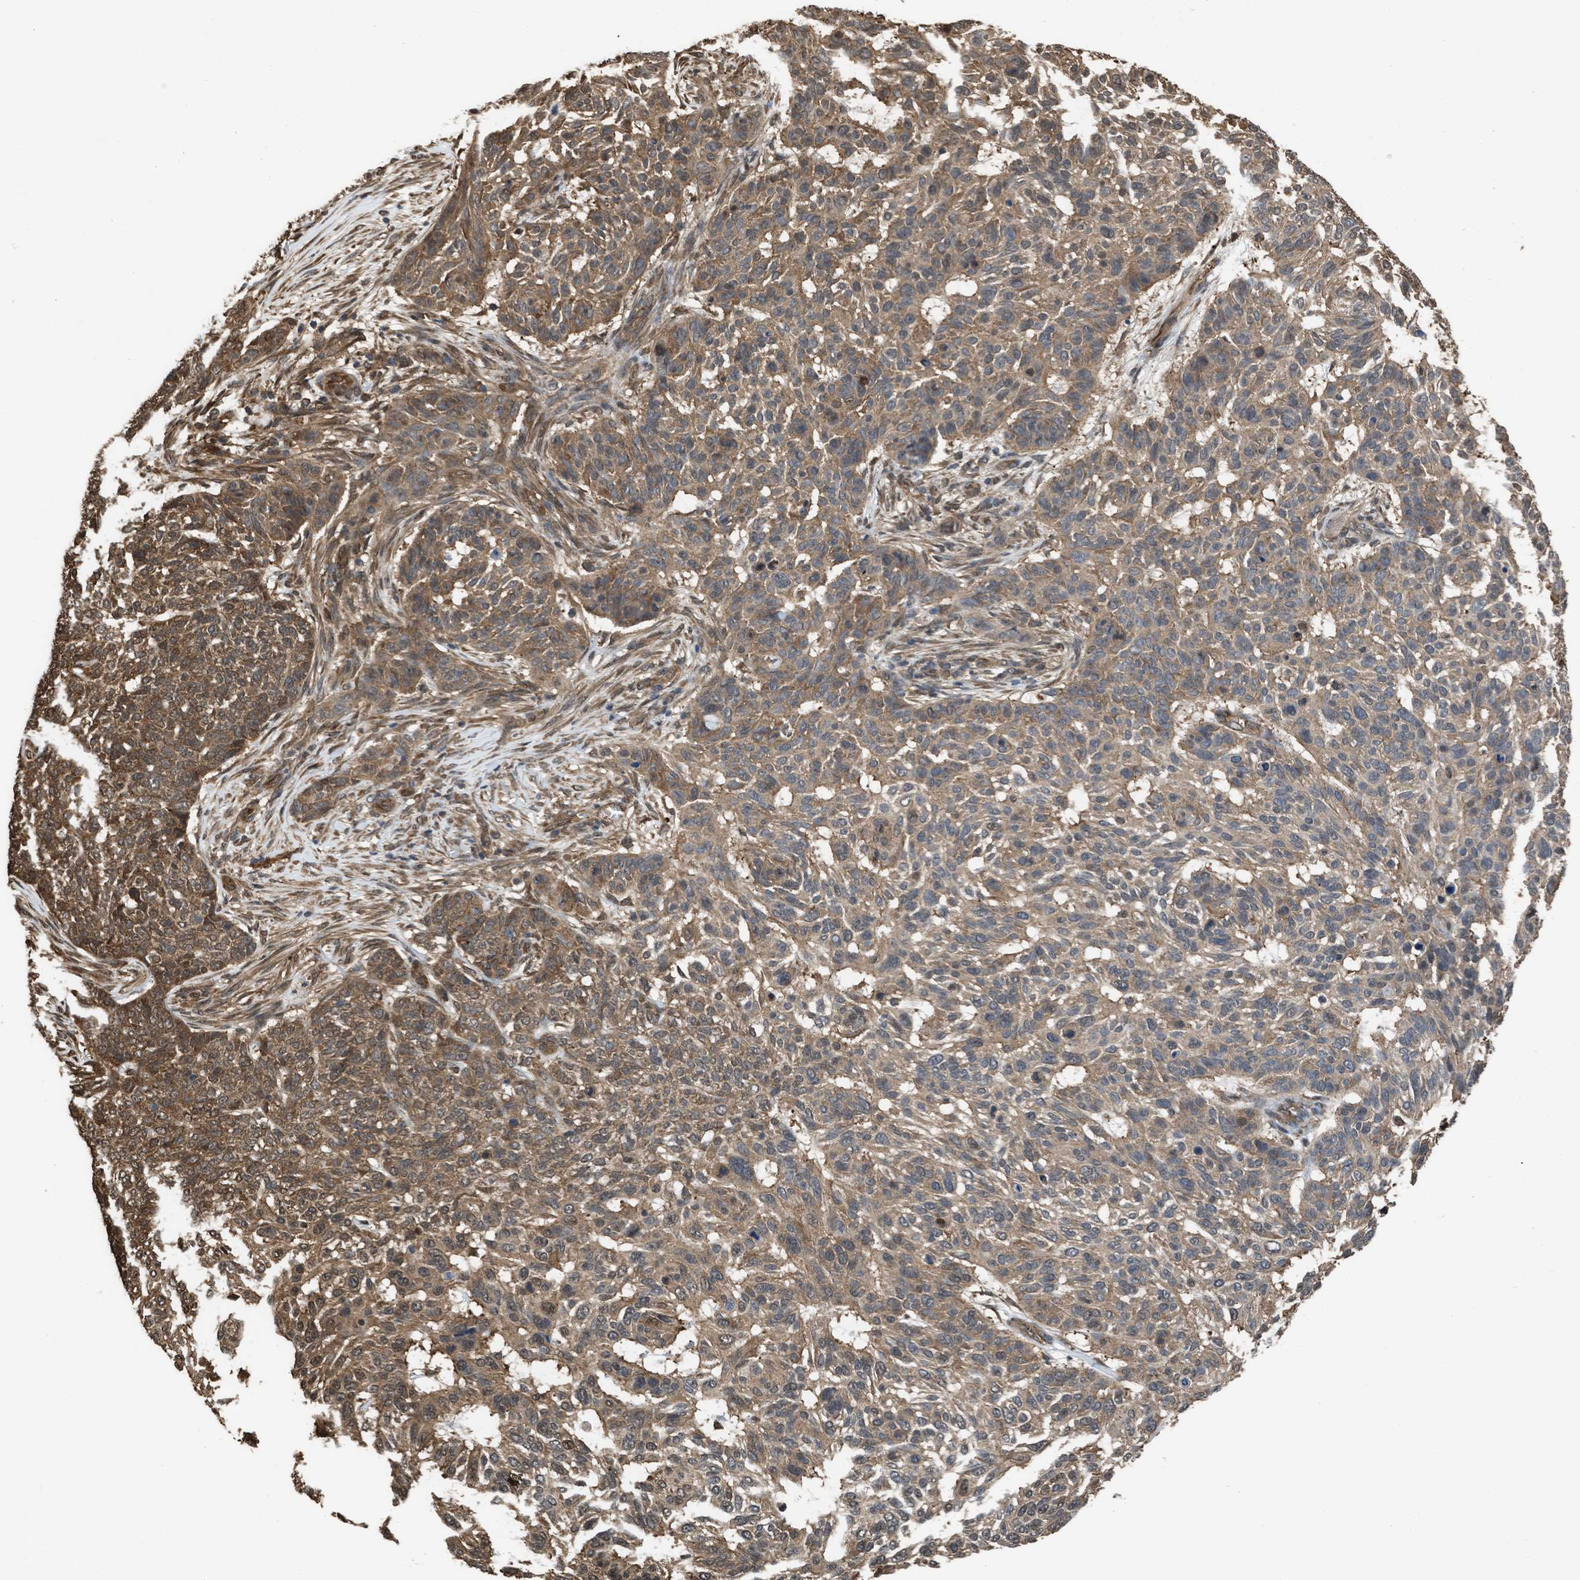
{"staining": {"intensity": "moderate", "quantity": ">75%", "location": "cytoplasmic/membranous"}, "tissue": "skin cancer", "cell_type": "Tumor cells", "image_type": "cancer", "snomed": [{"axis": "morphology", "description": "Basal cell carcinoma"}, {"axis": "topography", "description": "Skin"}], "caption": "An image of basal cell carcinoma (skin) stained for a protein demonstrates moderate cytoplasmic/membranous brown staining in tumor cells.", "gene": "YWHAG", "patient": {"sex": "male", "age": 85}}